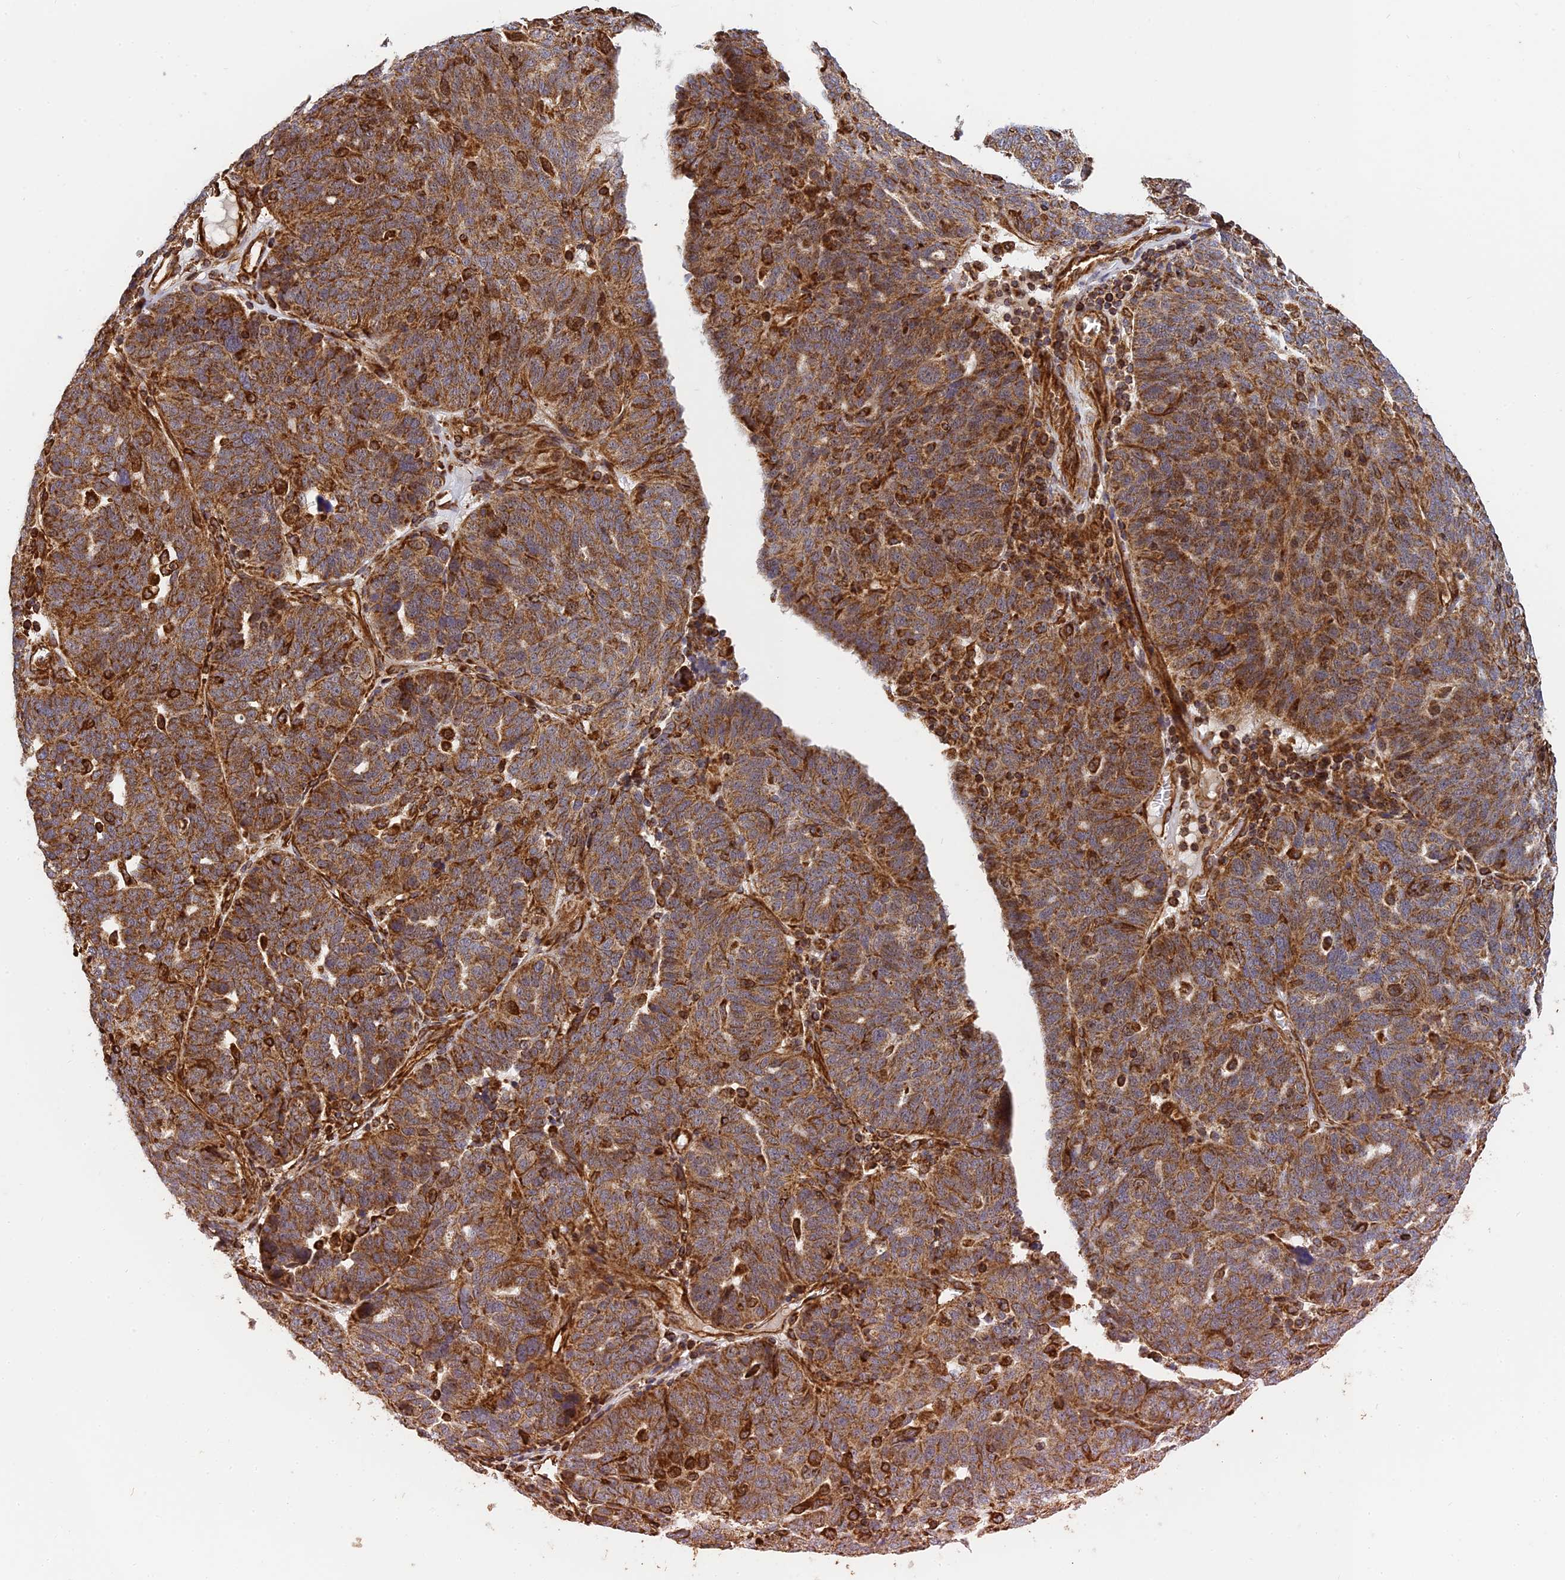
{"staining": {"intensity": "strong", "quantity": ">75%", "location": "cytoplasmic/membranous"}, "tissue": "ovarian cancer", "cell_type": "Tumor cells", "image_type": "cancer", "snomed": [{"axis": "morphology", "description": "Cystadenocarcinoma, serous, NOS"}, {"axis": "topography", "description": "Ovary"}], "caption": "A micrograph of ovarian serous cystadenocarcinoma stained for a protein shows strong cytoplasmic/membranous brown staining in tumor cells.", "gene": "DSTYK", "patient": {"sex": "female", "age": 59}}